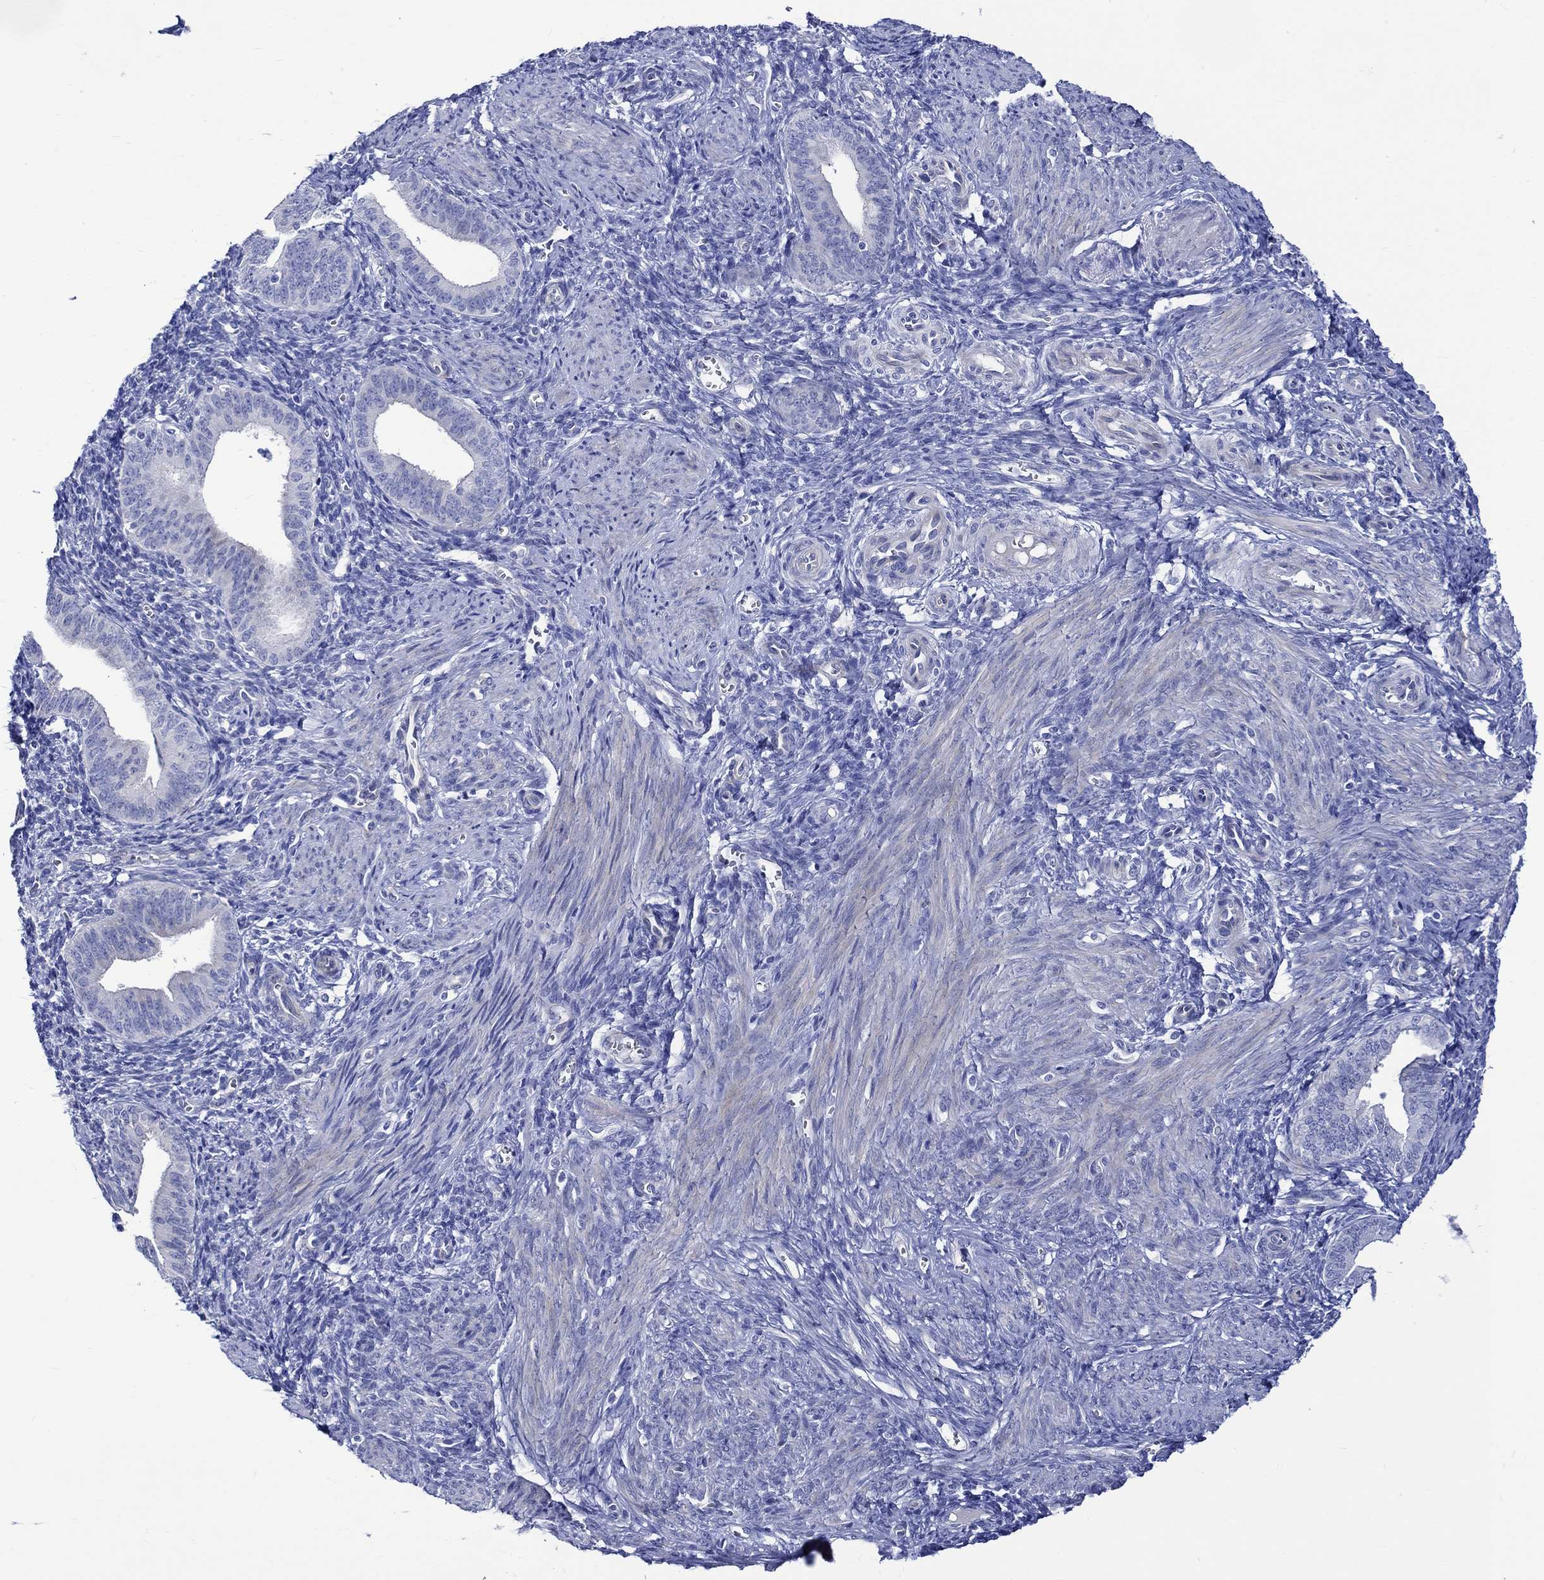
{"staining": {"intensity": "negative", "quantity": "none", "location": "none"}, "tissue": "endometrium", "cell_type": "Cells in endometrial stroma", "image_type": "normal", "snomed": [{"axis": "morphology", "description": "Normal tissue, NOS"}, {"axis": "topography", "description": "Endometrium"}], "caption": "Protein analysis of benign endometrium shows no significant positivity in cells in endometrial stroma. Nuclei are stained in blue.", "gene": "NRIP3", "patient": {"sex": "female", "age": 42}}